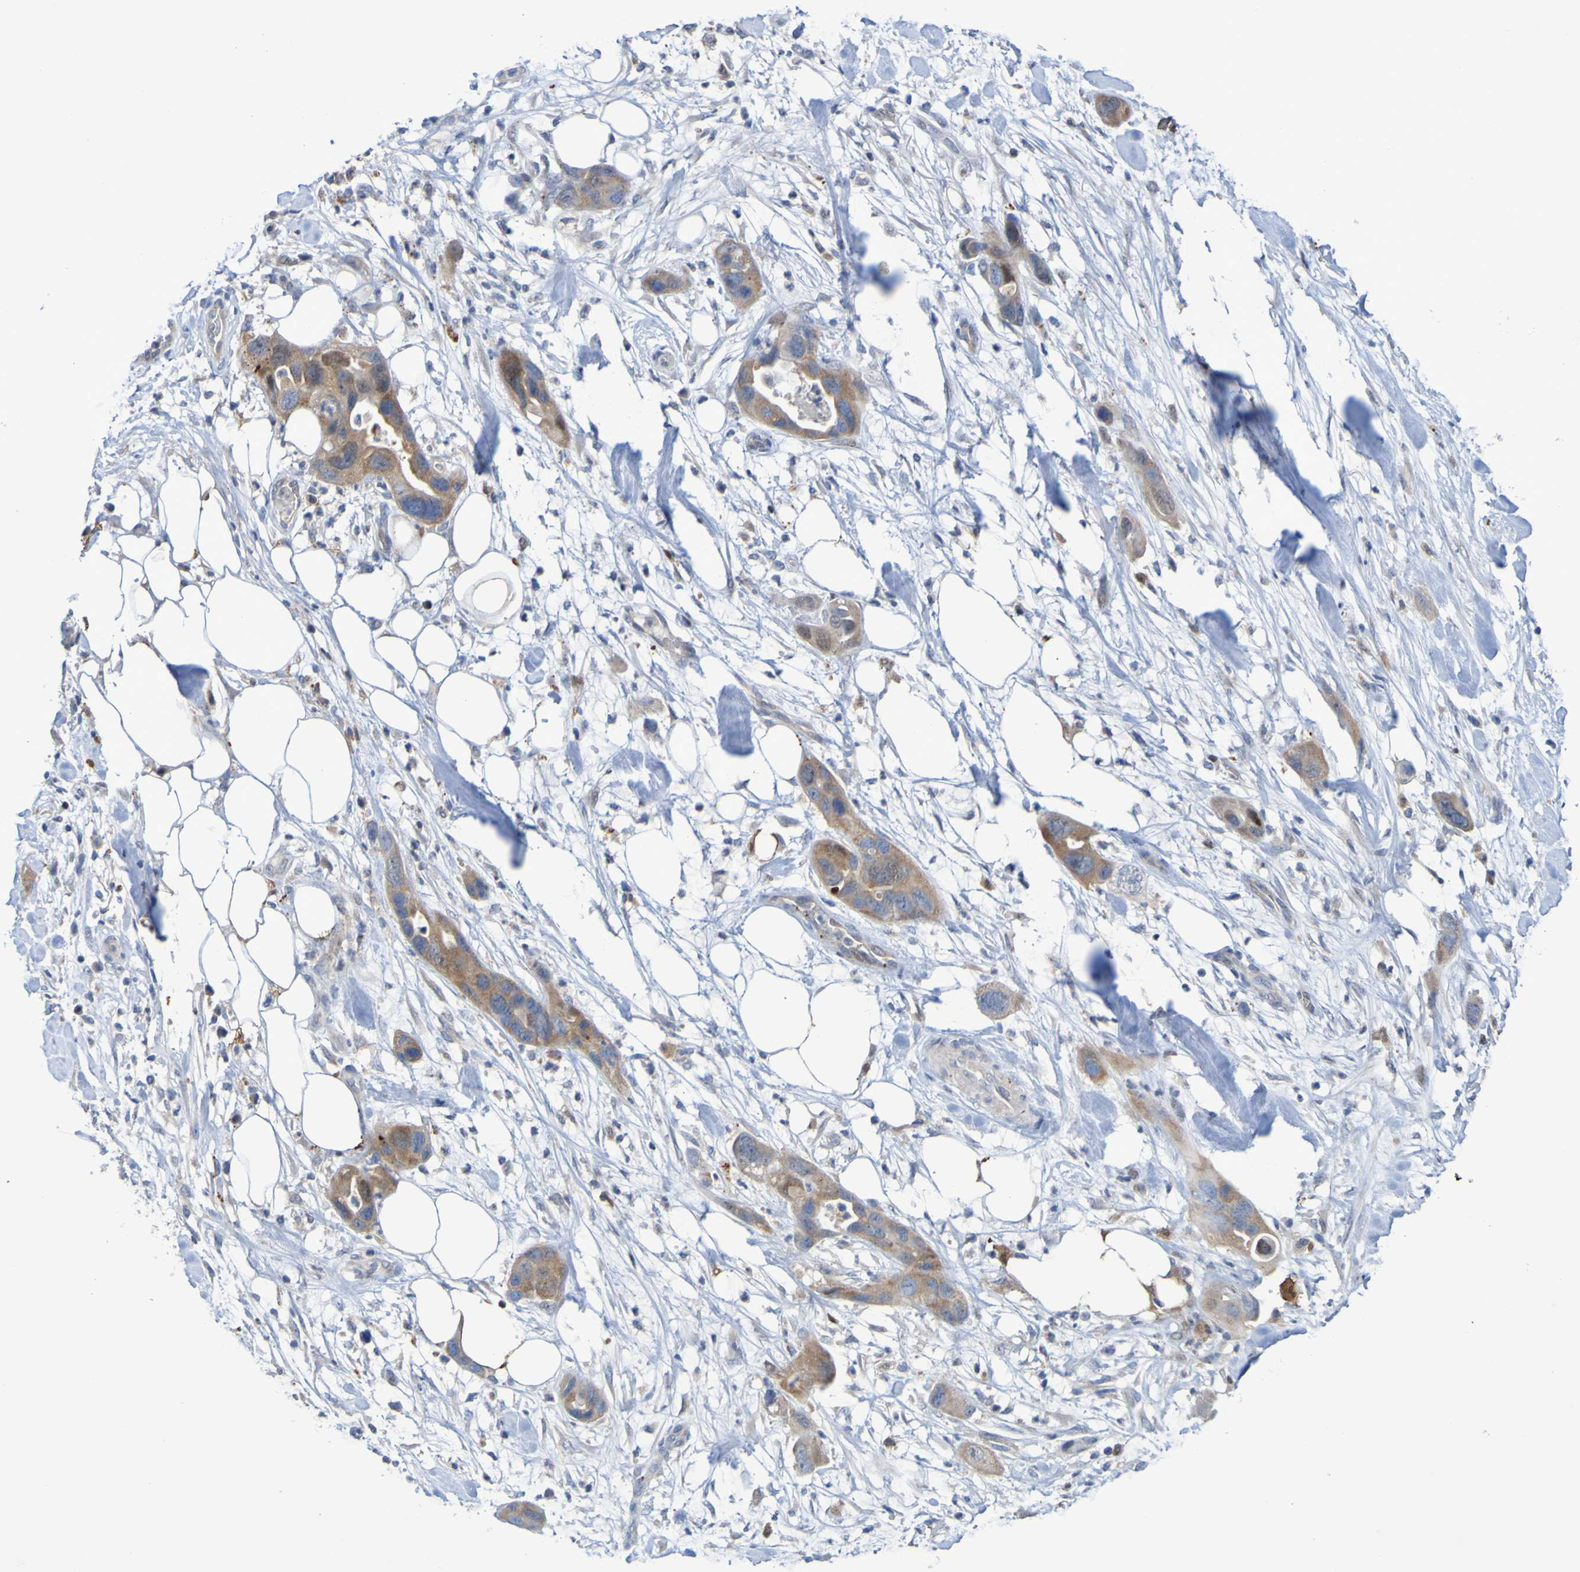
{"staining": {"intensity": "moderate", "quantity": "25%-75%", "location": "cytoplasmic/membranous,nuclear"}, "tissue": "pancreatic cancer", "cell_type": "Tumor cells", "image_type": "cancer", "snomed": [{"axis": "morphology", "description": "Adenocarcinoma, NOS"}, {"axis": "topography", "description": "Pancreas"}], "caption": "Pancreatic cancer (adenocarcinoma) was stained to show a protein in brown. There is medium levels of moderate cytoplasmic/membranous and nuclear positivity in about 25%-75% of tumor cells. (Stains: DAB in brown, nuclei in blue, Microscopy: brightfield microscopy at high magnification).", "gene": "FBP2", "patient": {"sex": "female", "age": 71}}